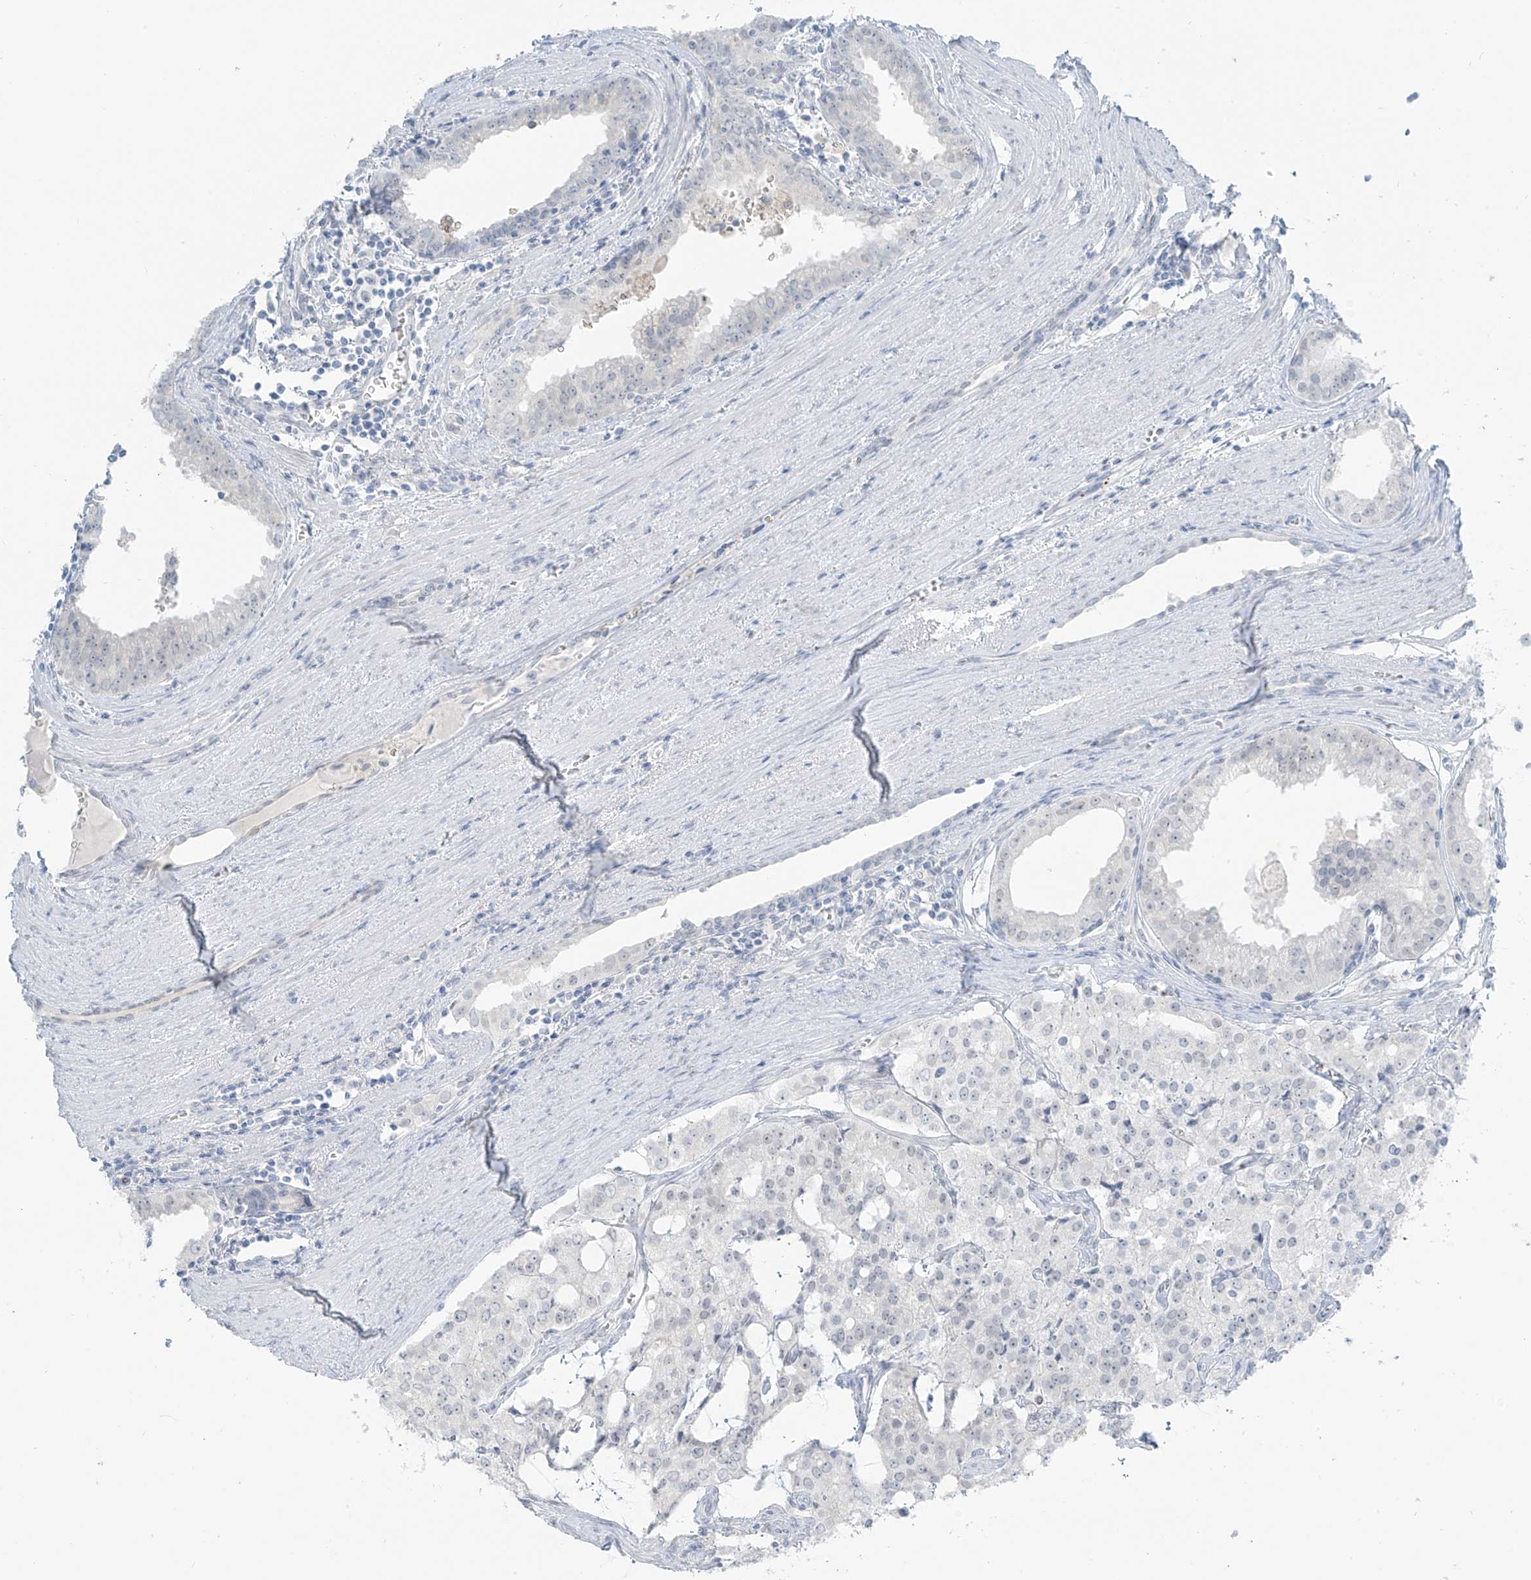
{"staining": {"intensity": "negative", "quantity": "none", "location": "none"}, "tissue": "prostate cancer", "cell_type": "Tumor cells", "image_type": "cancer", "snomed": [{"axis": "morphology", "description": "Adenocarcinoma, High grade"}, {"axis": "topography", "description": "Prostate"}], "caption": "The photomicrograph displays no staining of tumor cells in prostate cancer.", "gene": "PRDM6", "patient": {"sex": "male", "age": 68}}